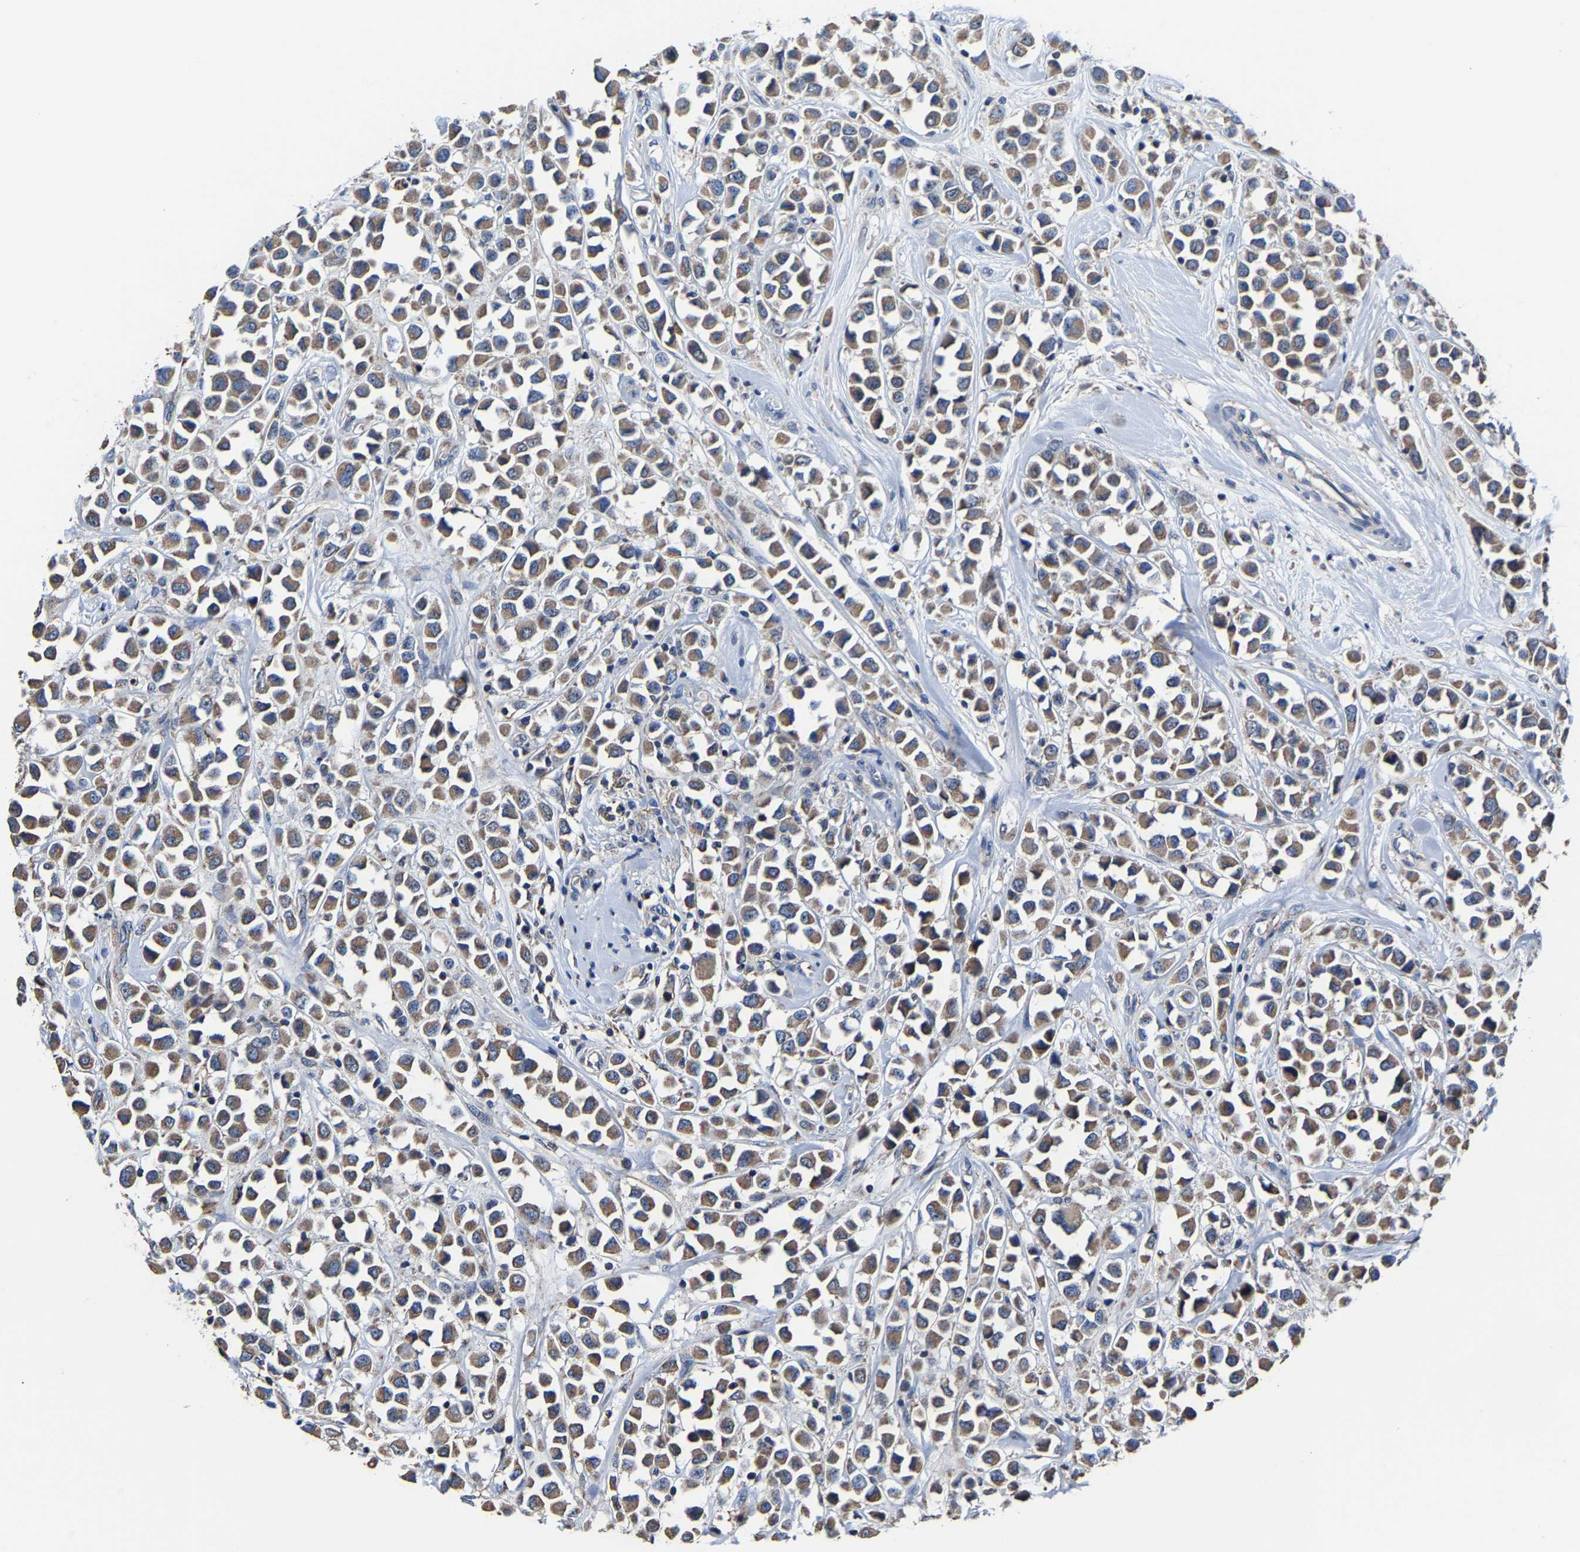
{"staining": {"intensity": "moderate", "quantity": ">75%", "location": "cytoplasmic/membranous"}, "tissue": "breast cancer", "cell_type": "Tumor cells", "image_type": "cancer", "snomed": [{"axis": "morphology", "description": "Duct carcinoma"}, {"axis": "topography", "description": "Breast"}], "caption": "Breast invasive ductal carcinoma tissue shows moderate cytoplasmic/membranous staining in about >75% of tumor cells The staining was performed using DAB to visualize the protein expression in brown, while the nuclei were stained in blue with hematoxylin (Magnification: 20x).", "gene": "ZCCHC7", "patient": {"sex": "female", "age": 61}}